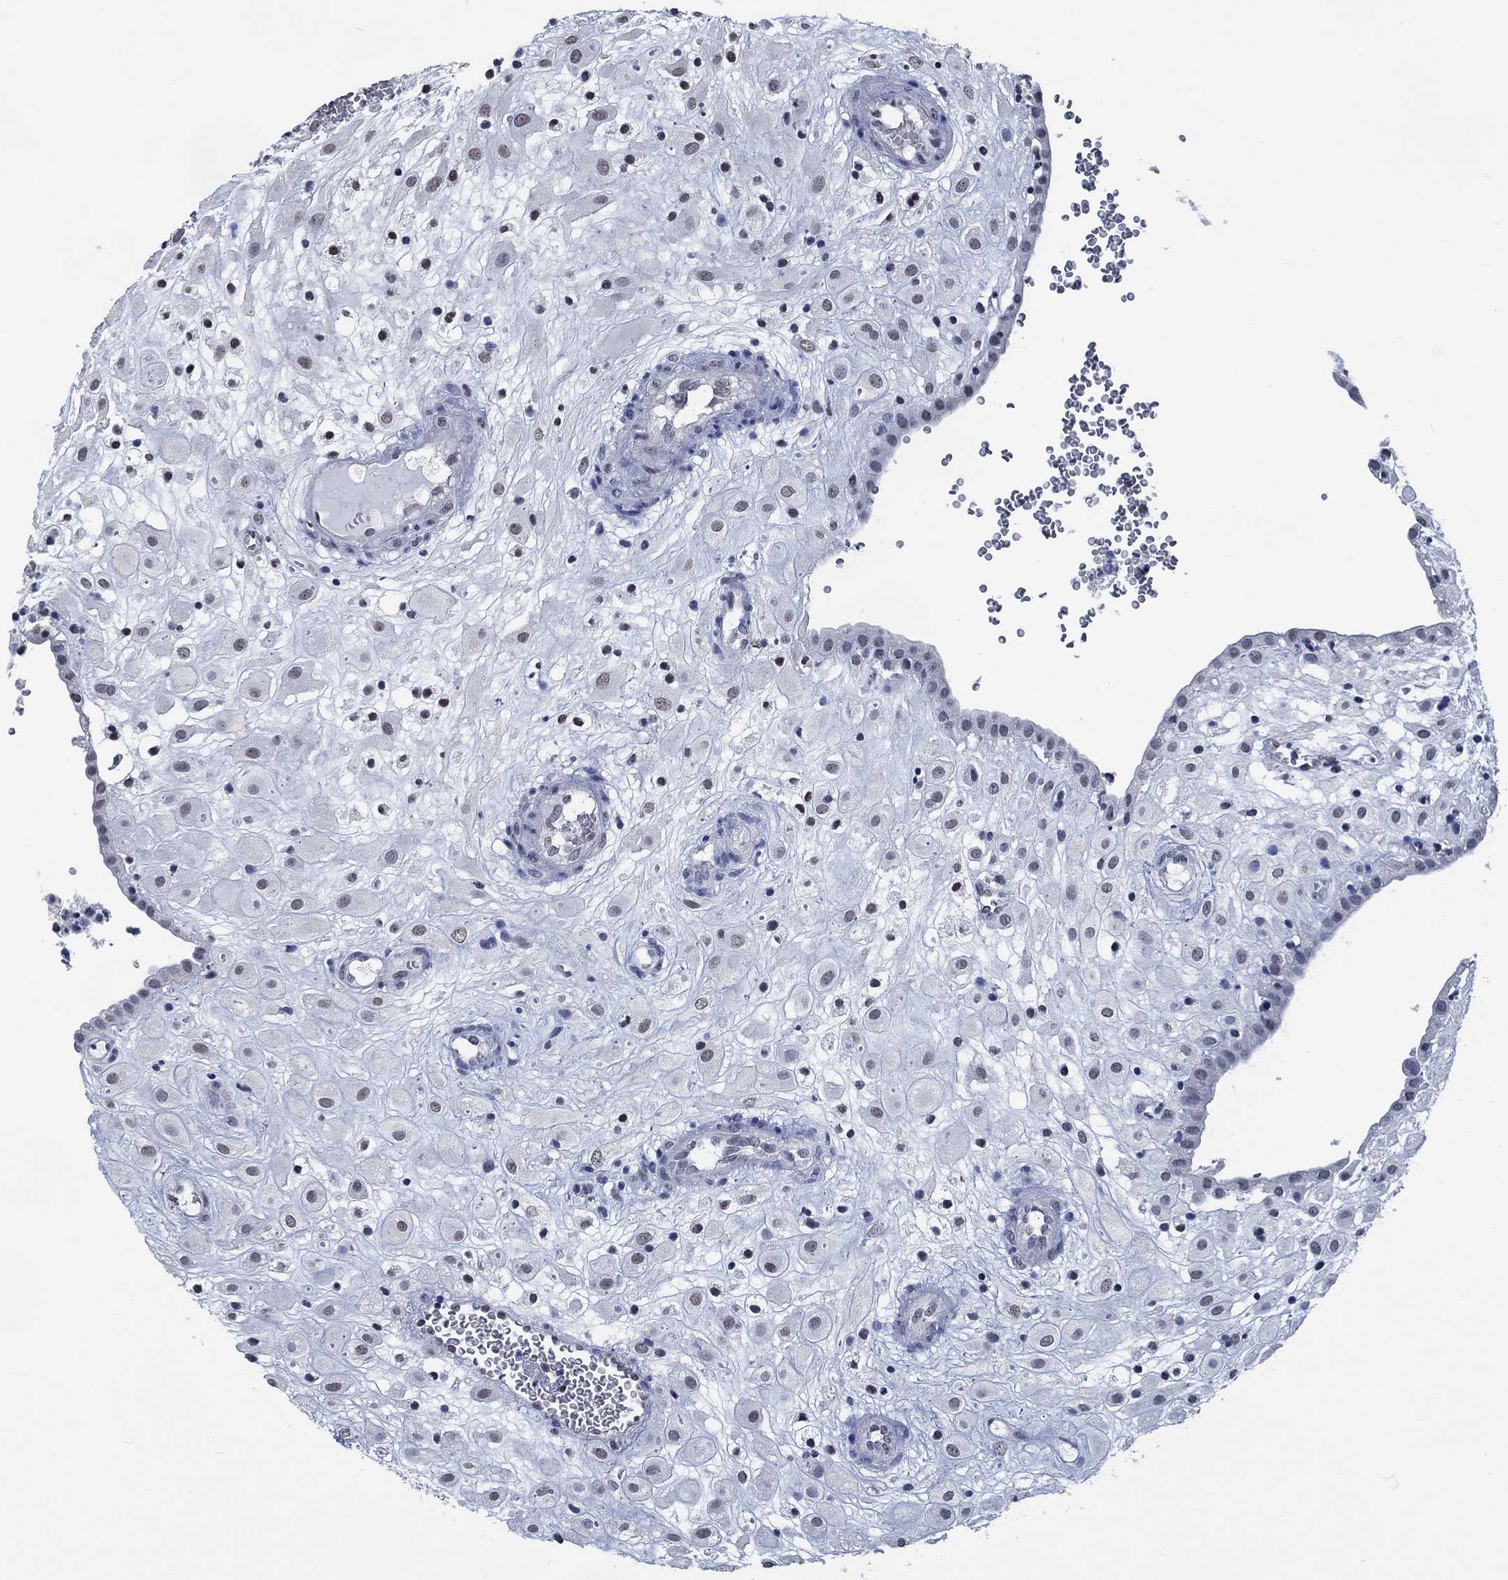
{"staining": {"intensity": "negative", "quantity": "none", "location": "none"}, "tissue": "placenta", "cell_type": "Decidual cells", "image_type": "normal", "snomed": [{"axis": "morphology", "description": "Normal tissue, NOS"}, {"axis": "topography", "description": "Placenta"}], "caption": "IHC of normal placenta demonstrates no positivity in decidual cells.", "gene": "OBSCN", "patient": {"sex": "female", "age": 24}}